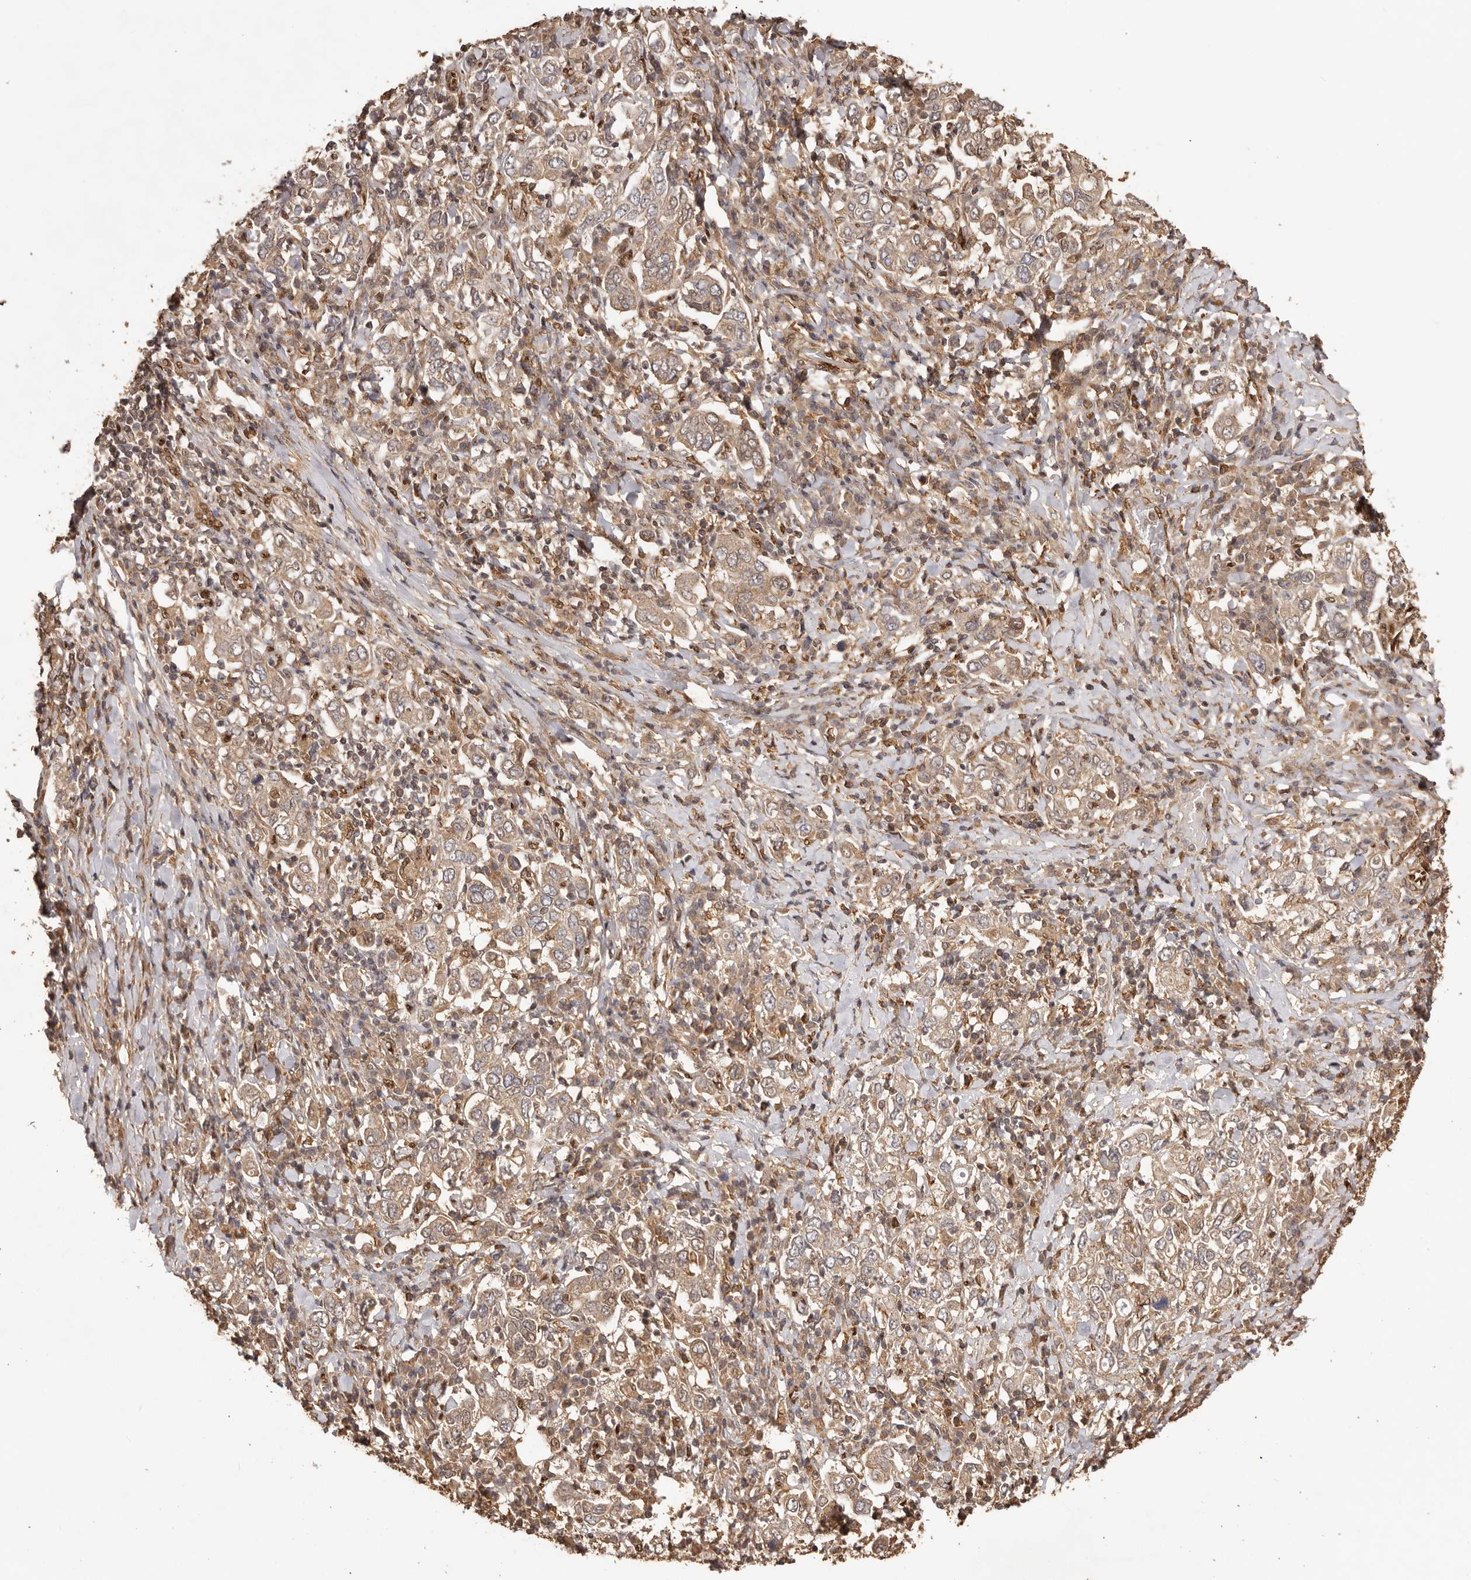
{"staining": {"intensity": "weak", "quantity": ">75%", "location": "cytoplasmic/membranous"}, "tissue": "stomach cancer", "cell_type": "Tumor cells", "image_type": "cancer", "snomed": [{"axis": "morphology", "description": "Adenocarcinoma, NOS"}, {"axis": "topography", "description": "Stomach, upper"}], "caption": "Immunohistochemical staining of adenocarcinoma (stomach) exhibits low levels of weak cytoplasmic/membranous positivity in about >75% of tumor cells.", "gene": "UBR2", "patient": {"sex": "male", "age": 62}}